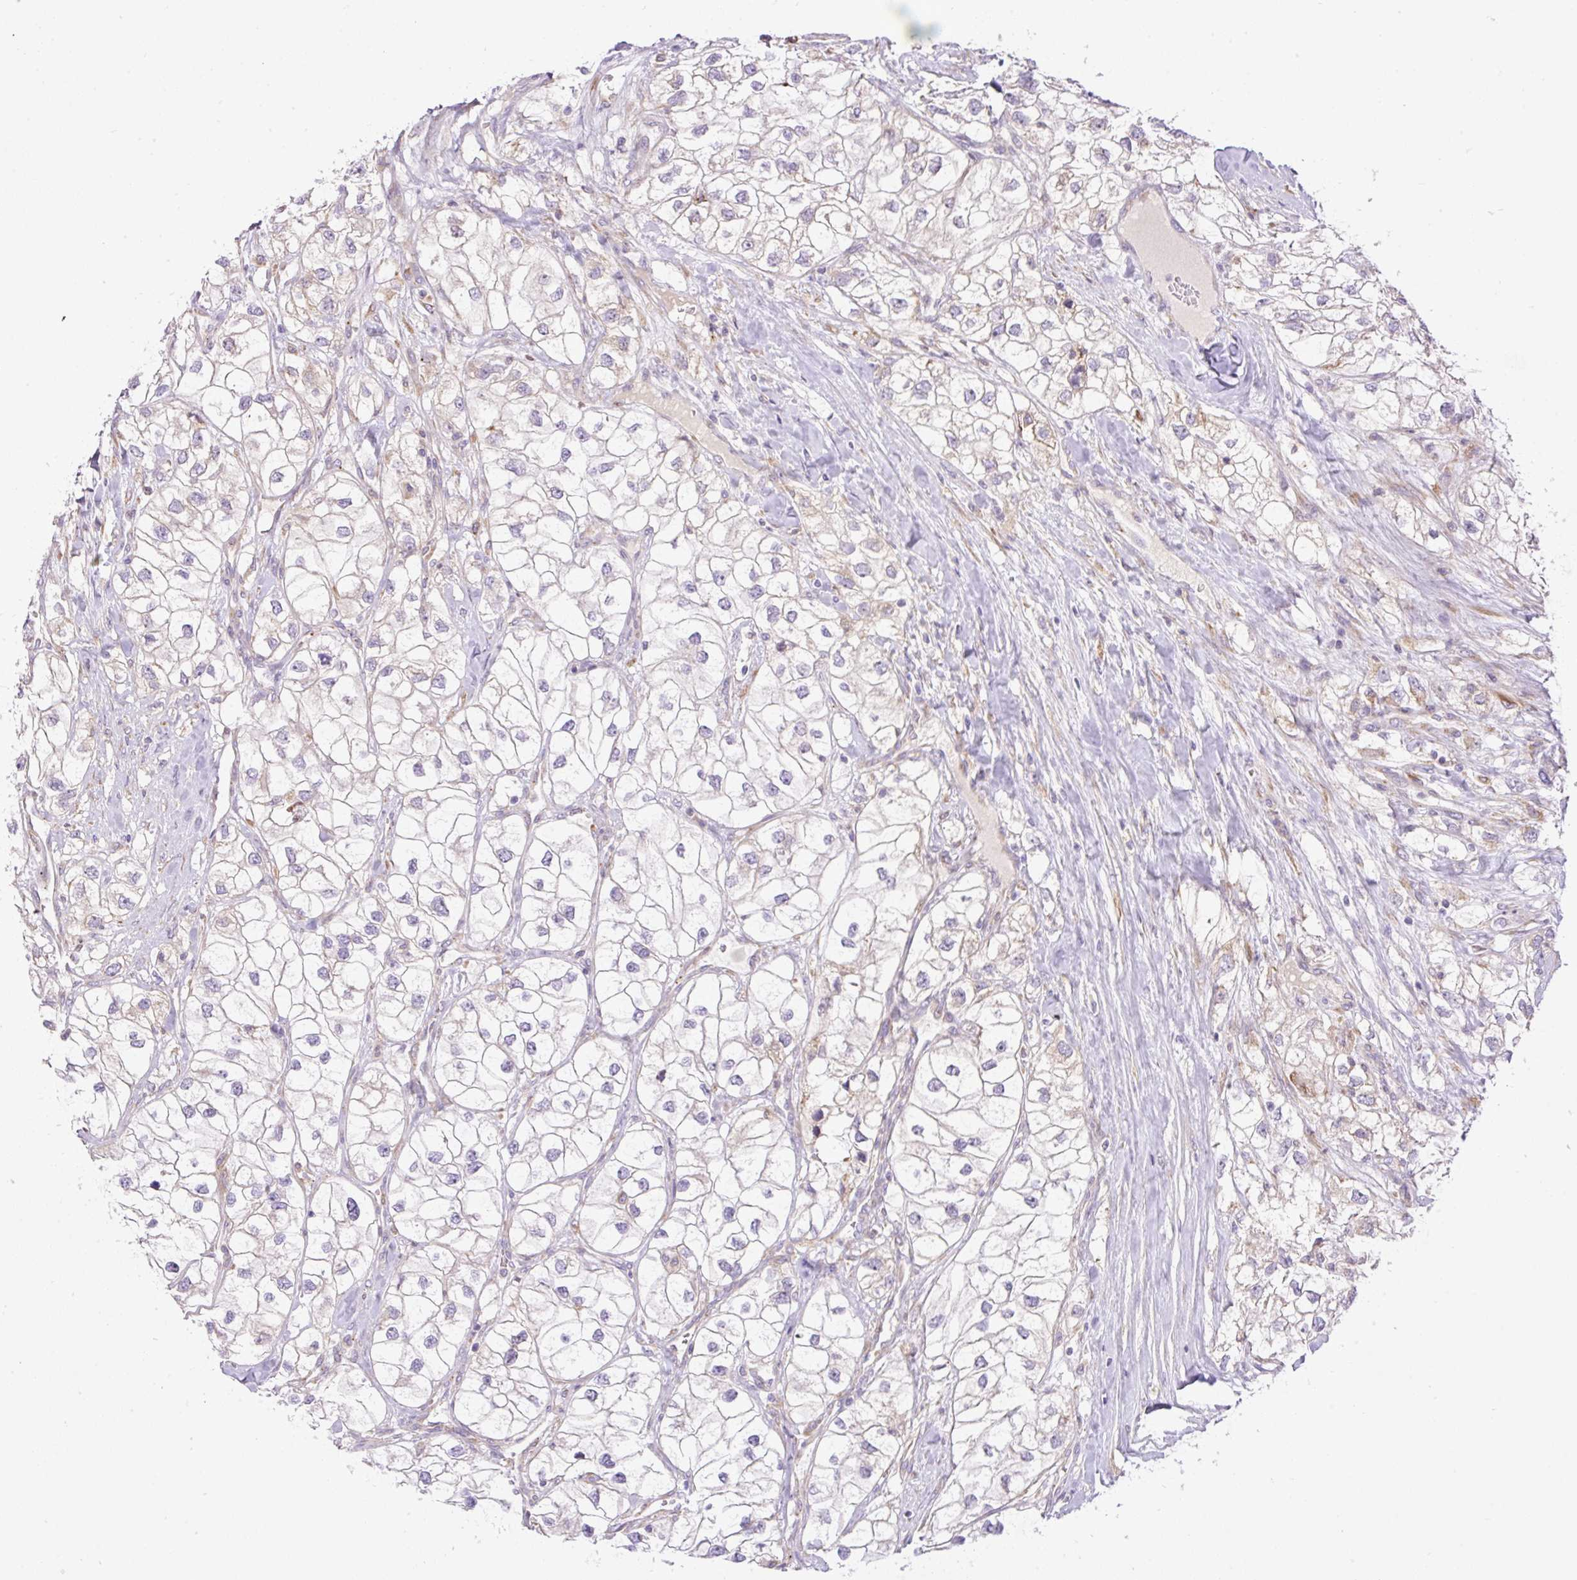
{"staining": {"intensity": "negative", "quantity": "none", "location": "none"}, "tissue": "renal cancer", "cell_type": "Tumor cells", "image_type": "cancer", "snomed": [{"axis": "morphology", "description": "Adenocarcinoma, NOS"}, {"axis": "topography", "description": "Kidney"}], "caption": "The micrograph displays no significant expression in tumor cells of adenocarcinoma (renal).", "gene": "POFUT1", "patient": {"sex": "male", "age": 59}}